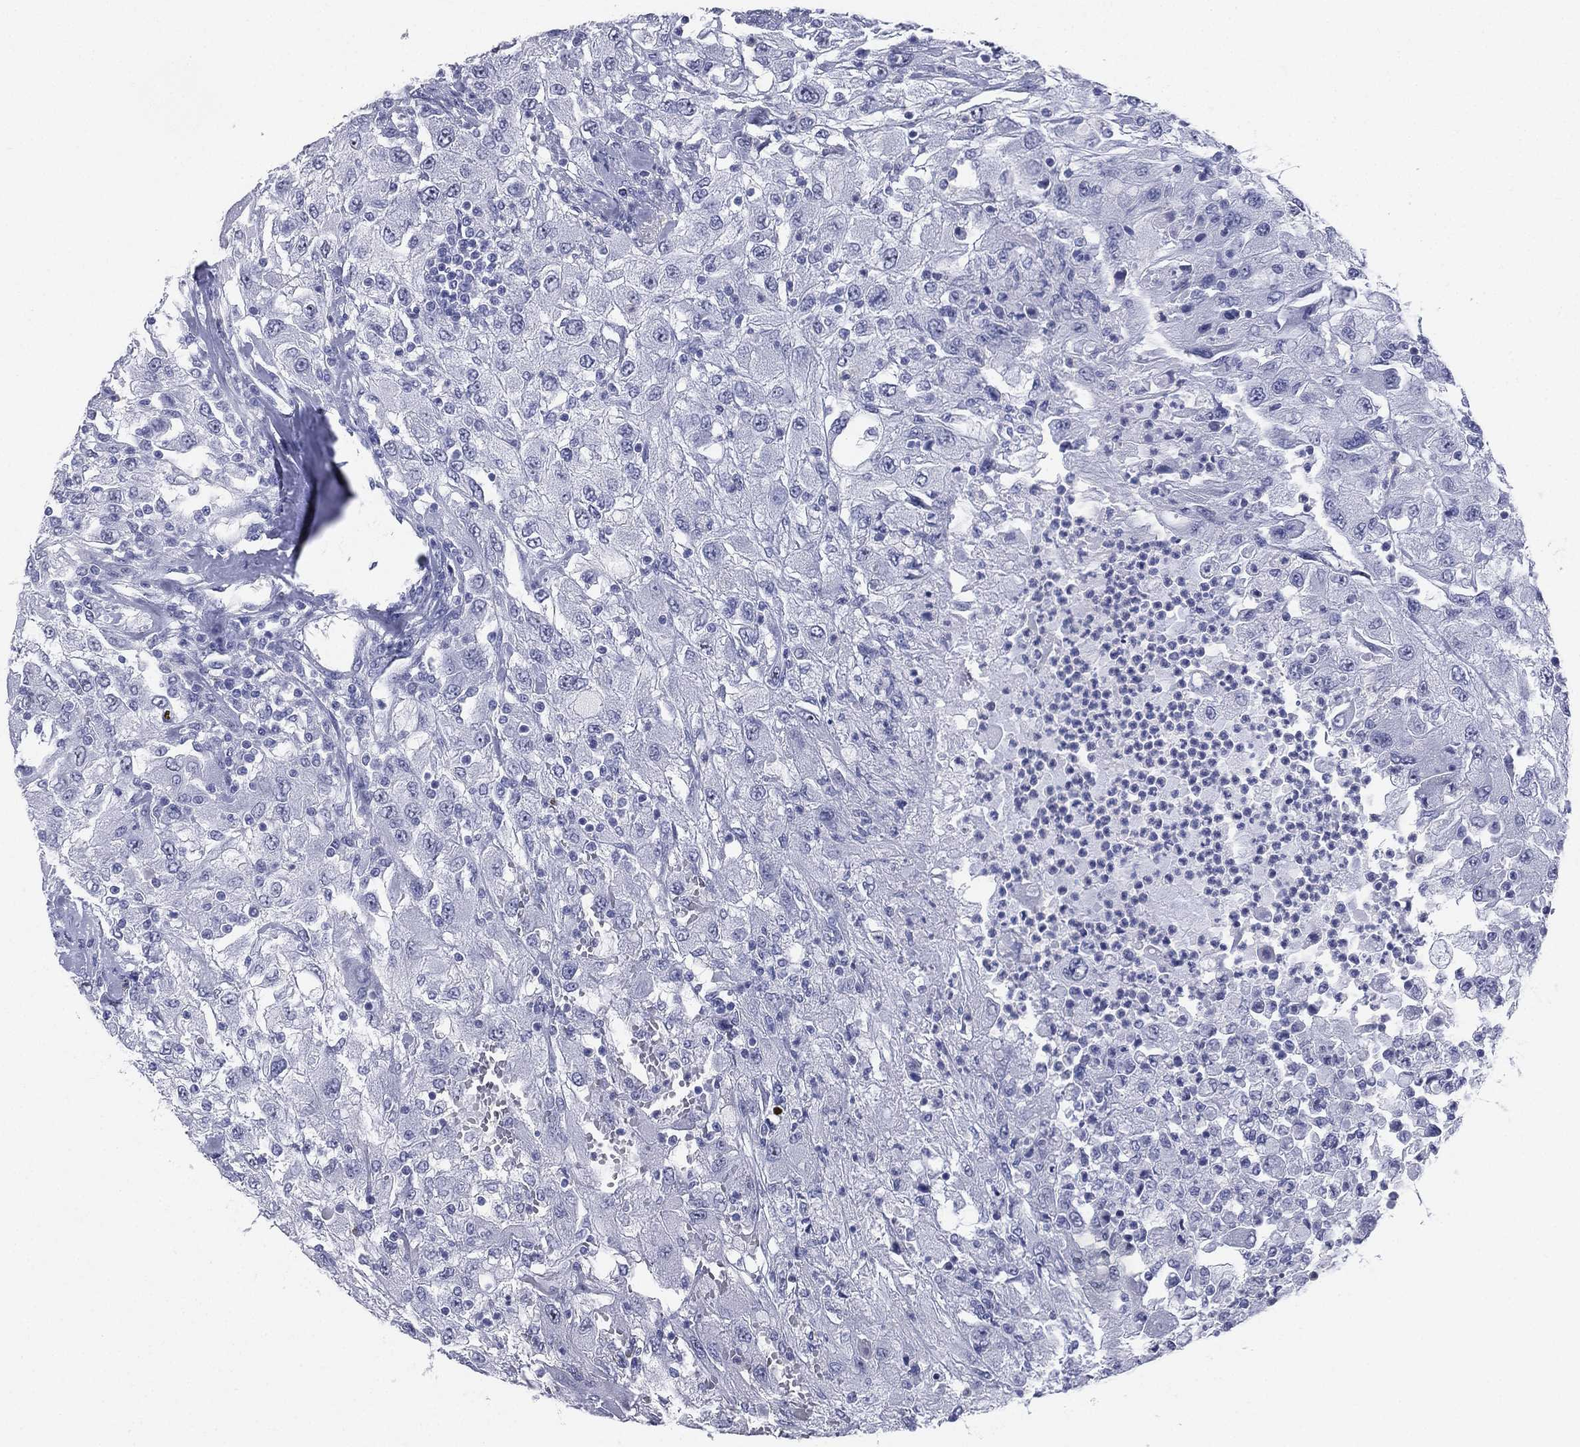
{"staining": {"intensity": "negative", "quantity": "none", "location": "none"}, "tissue": "renal cancer", "cell_type": "Tumor cells", "image_type": "cancer", "snomed": [{"axis": "morphology", "description": "Adenocarcinoma, NOS"}, {"axis": "topography", "description": "Kidney"}], "caption": "Renal adenocarcinoma was stained to show a protein in brown. There is no significant expression in tumor cells. The staining was performed using DAB to visualize the protein expression in brown, while the nuclei were stained in blue with hematoxylin (Magnification: 20x).", "gene": "CD22", "patient": {"sex": "female", "age": 67}}